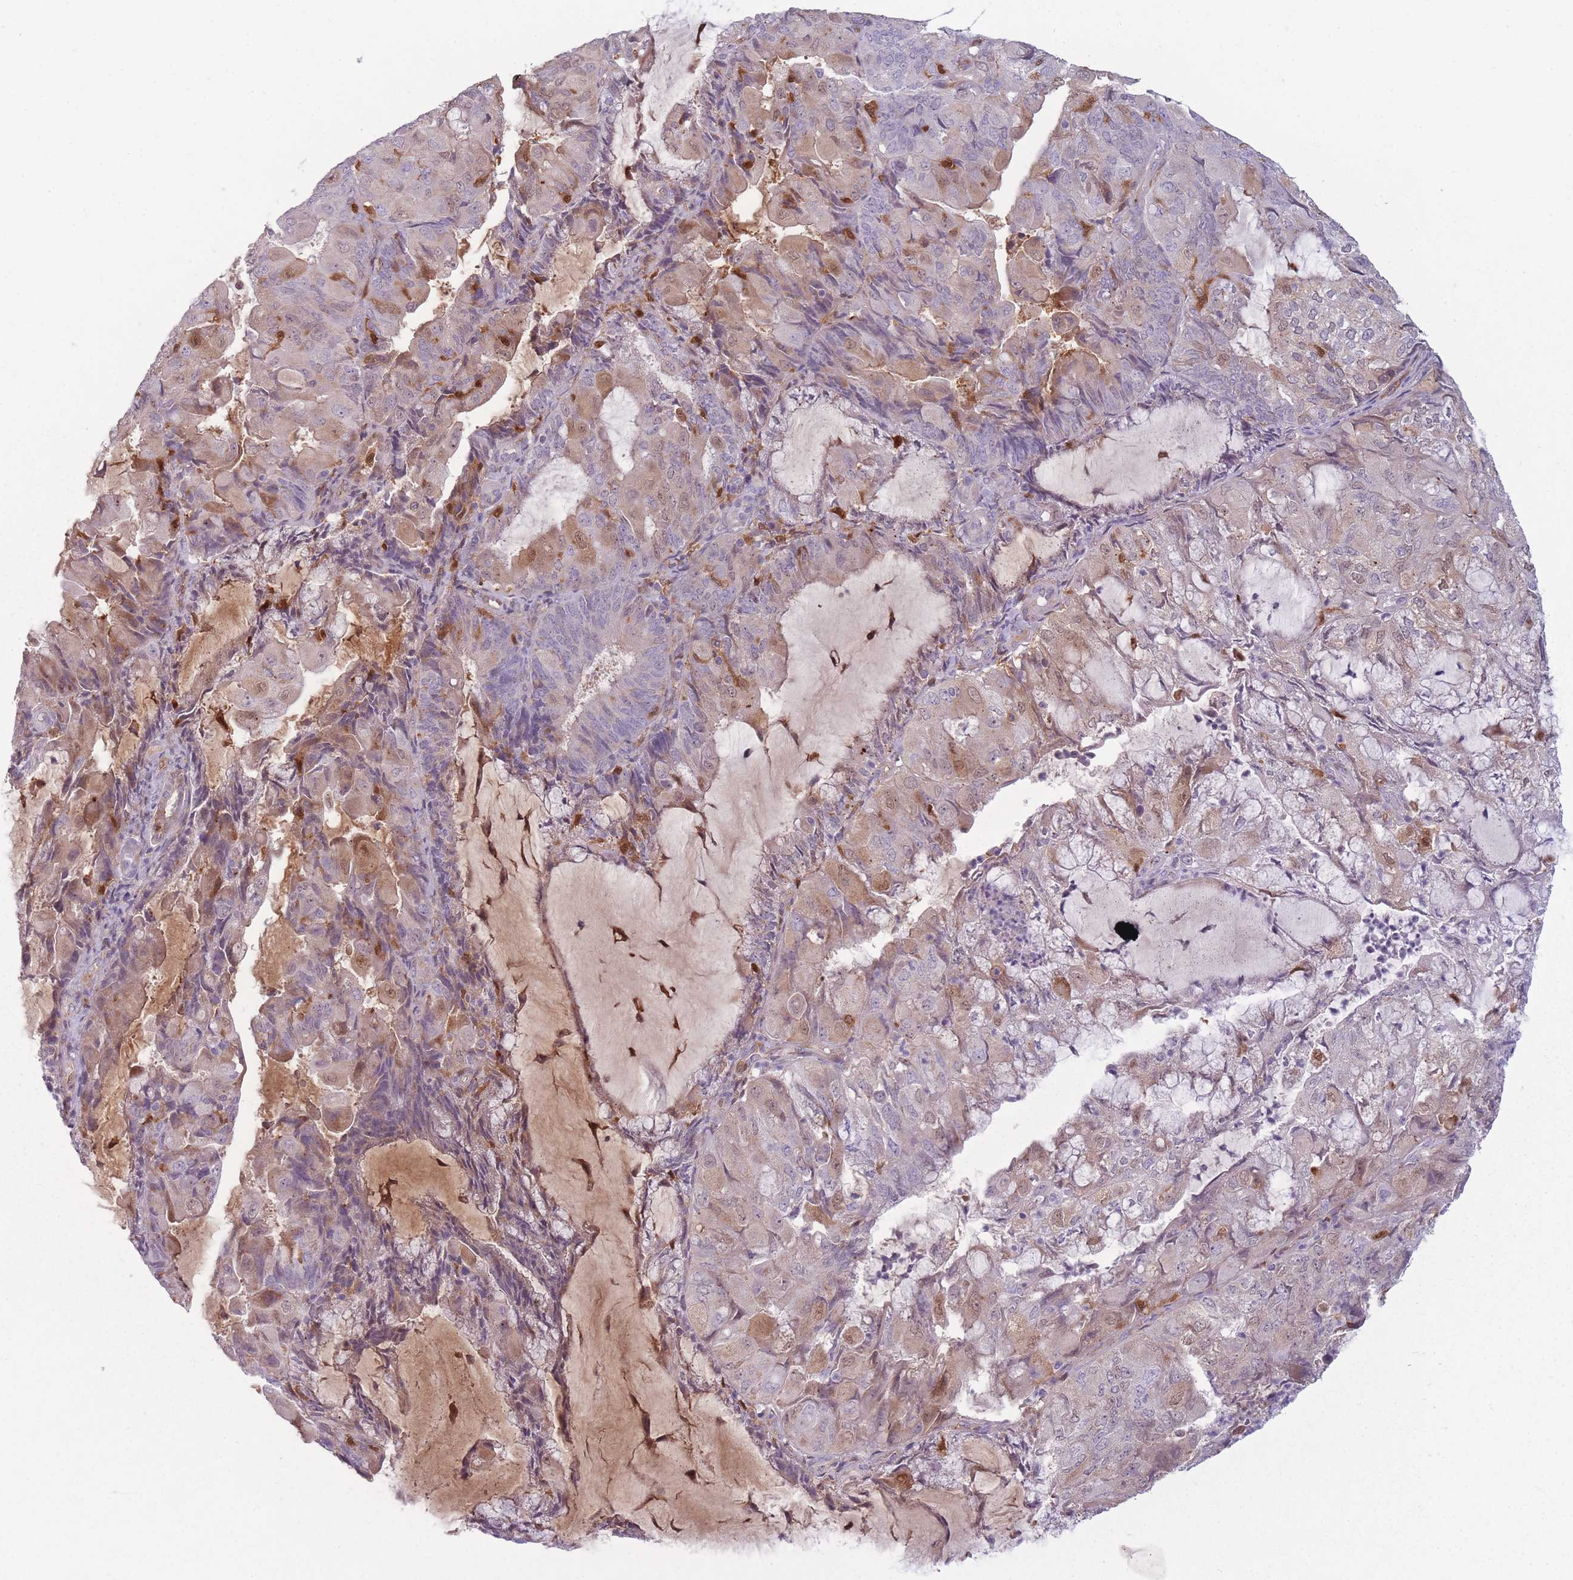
{"staining": {"intensity": "moderate", "quantity": "<25%", "location": "cytoplasmic/membranous,nuclear"}, "tissue": "endometrial cancer", "cell_type": "Tumor cells", "image_type": "cancer", "snomed": [{"axis": "morphology", "description": "Adenocarcinoma, NOS"}, {"axis": "topography", "description": "Endometrium"}], "caption": "Brown immunohistochemical staining in adenocarcinoma (endometrial) exhibits moderate cytoplasmic/membranous and nuclear staining in approximately <25% of tumor cells.", "gene": "LGALS9", "patient": {"sex": "female", "age": 81}}